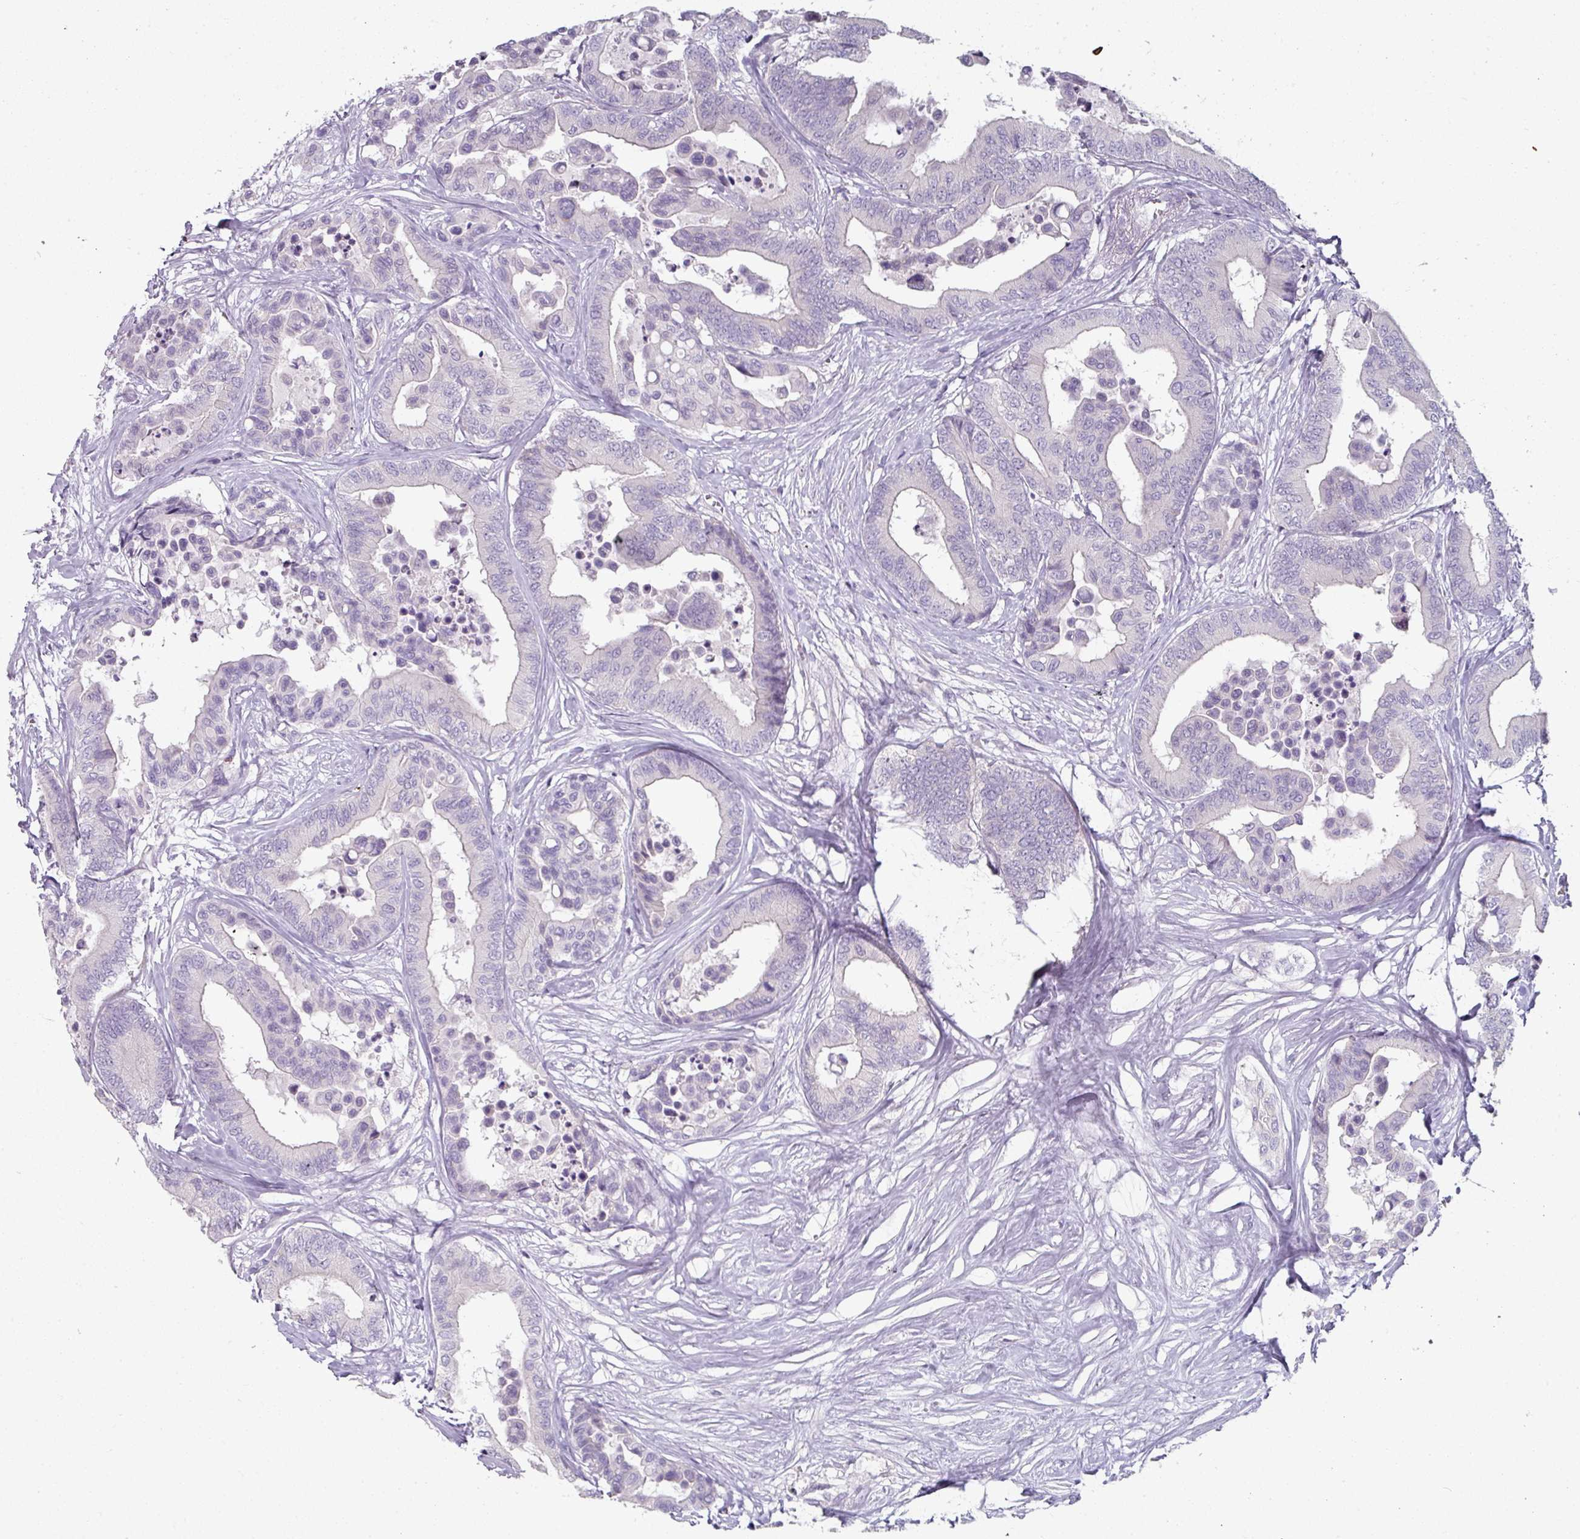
{"staining": {"intensity": "negative", "quantity": "none", "location": "none"}, "tissue": "colorectal cancer", "cell_type": "Tumor cells", "image_type": "cancer", "snomed": [{"axis": "morphology", "description": "Normal tissue, NOS"}, {"axis": "morphology", "description": "Adenocarcinoma, NOS"}, {"axis": "topography", "description": "Colon"}], "caption": "This is an immunohistochemistry photomicrograph of human colorectal cancer. There is no staining in tumor cells.", "gene": "FHAD1", "patient": {"sex": "male", "age": 82}}